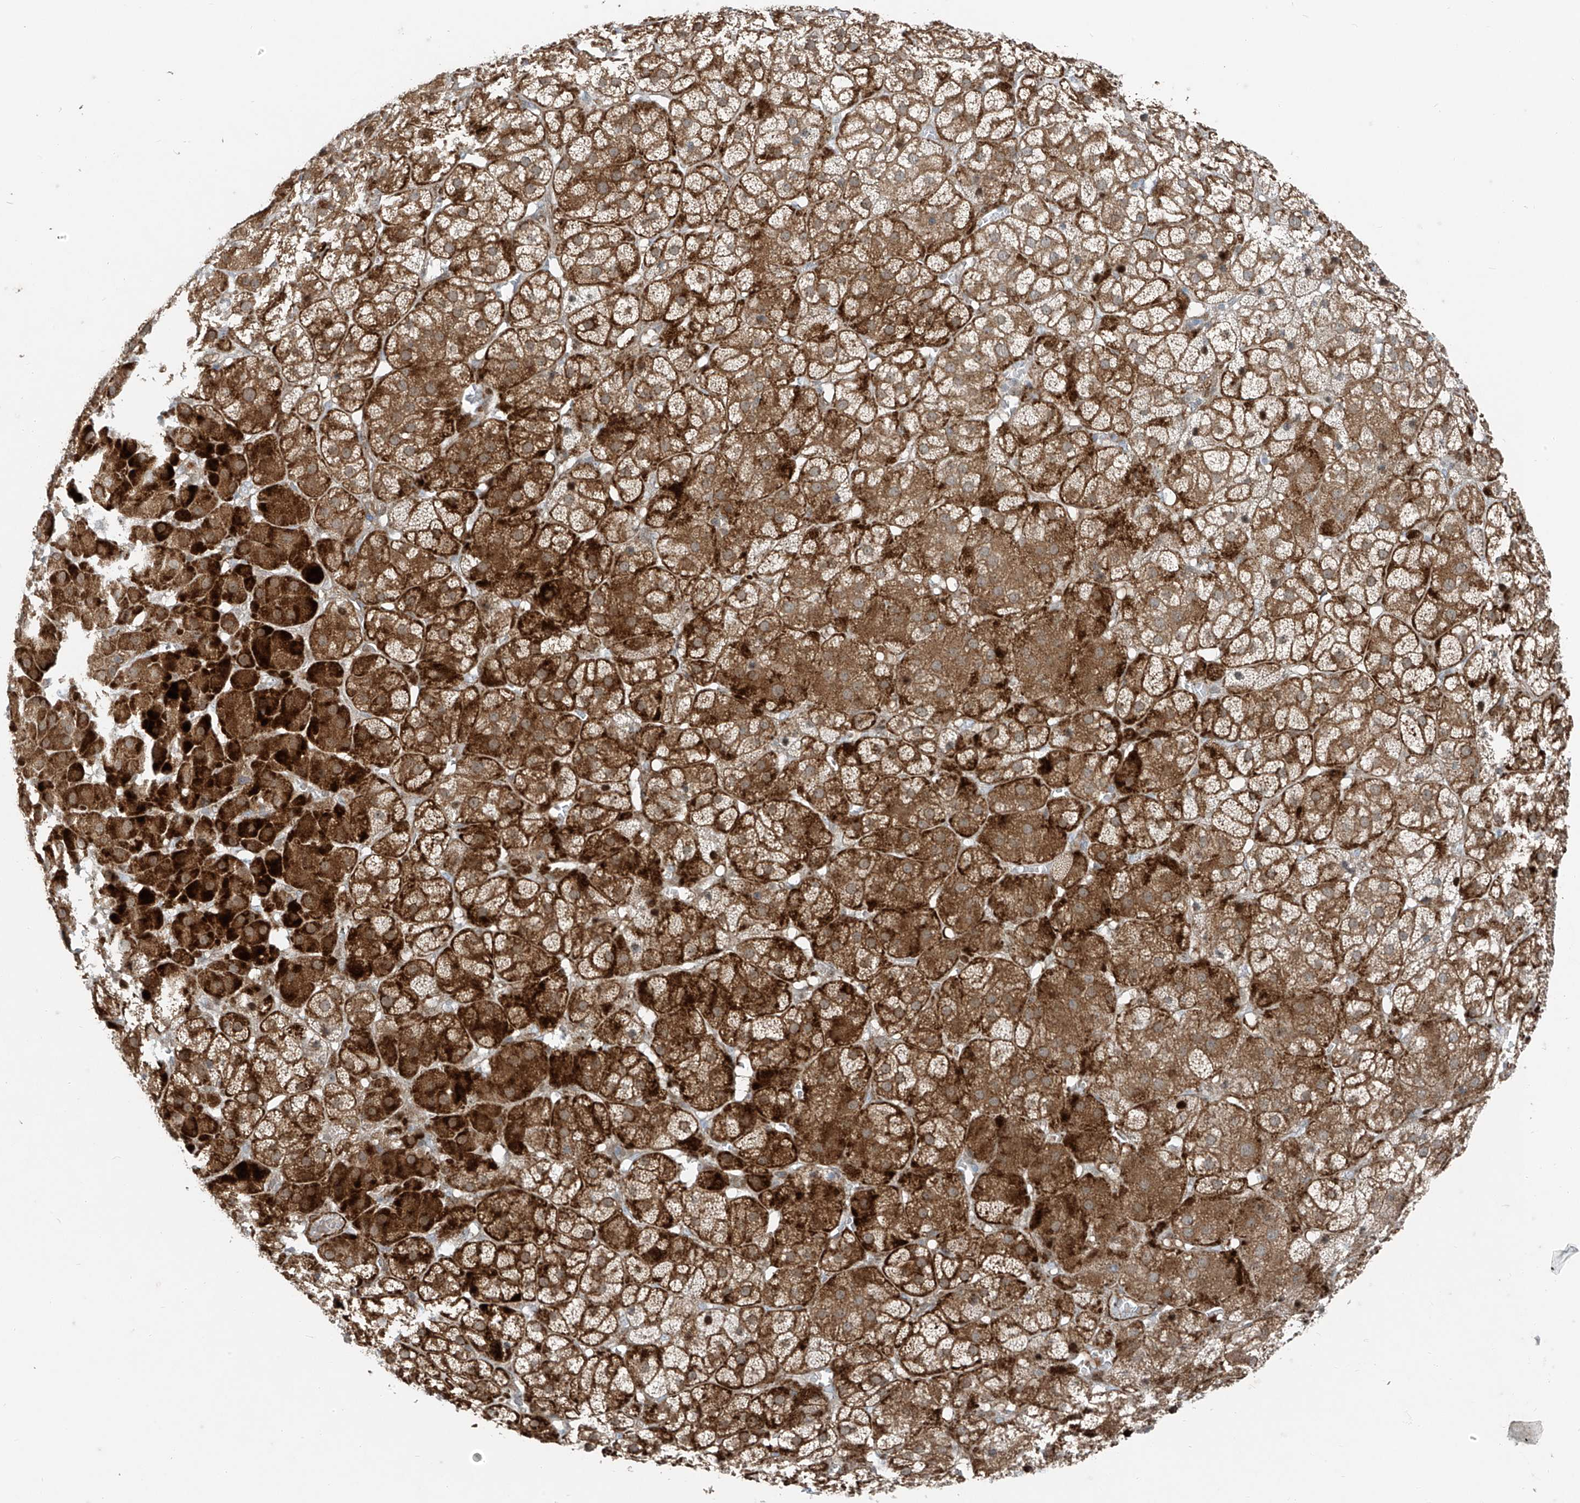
{"staining": {"intensity": "strong", "quantity": "25%-75%", "location": "cytoplasmic/membranous,nuclear"}, "tissue": "adrenal gland", "cell_type": "Glandular cells", "image_type": "normal", "snomed": [{"axis": "morphology", "description": "Normal tissue, NOS"}, {"axis": "topography", "description": "Adrenal gland"}], "caption": "High-magnification brightfield microscopy of benign adrenal gland stained with DAB (brown) and counterstained with hematoxylin (blue). glandular cells exhibit strong cytoplasmic/membranous,nuclear staining is present in about25%-75% of cells. Using DAB (brown) and hematoxylin (blue) stains, captured at high magnification using brightfield microscopy.", "gene": "PPCS", "patient": {"sex": "female", "age": 57}}